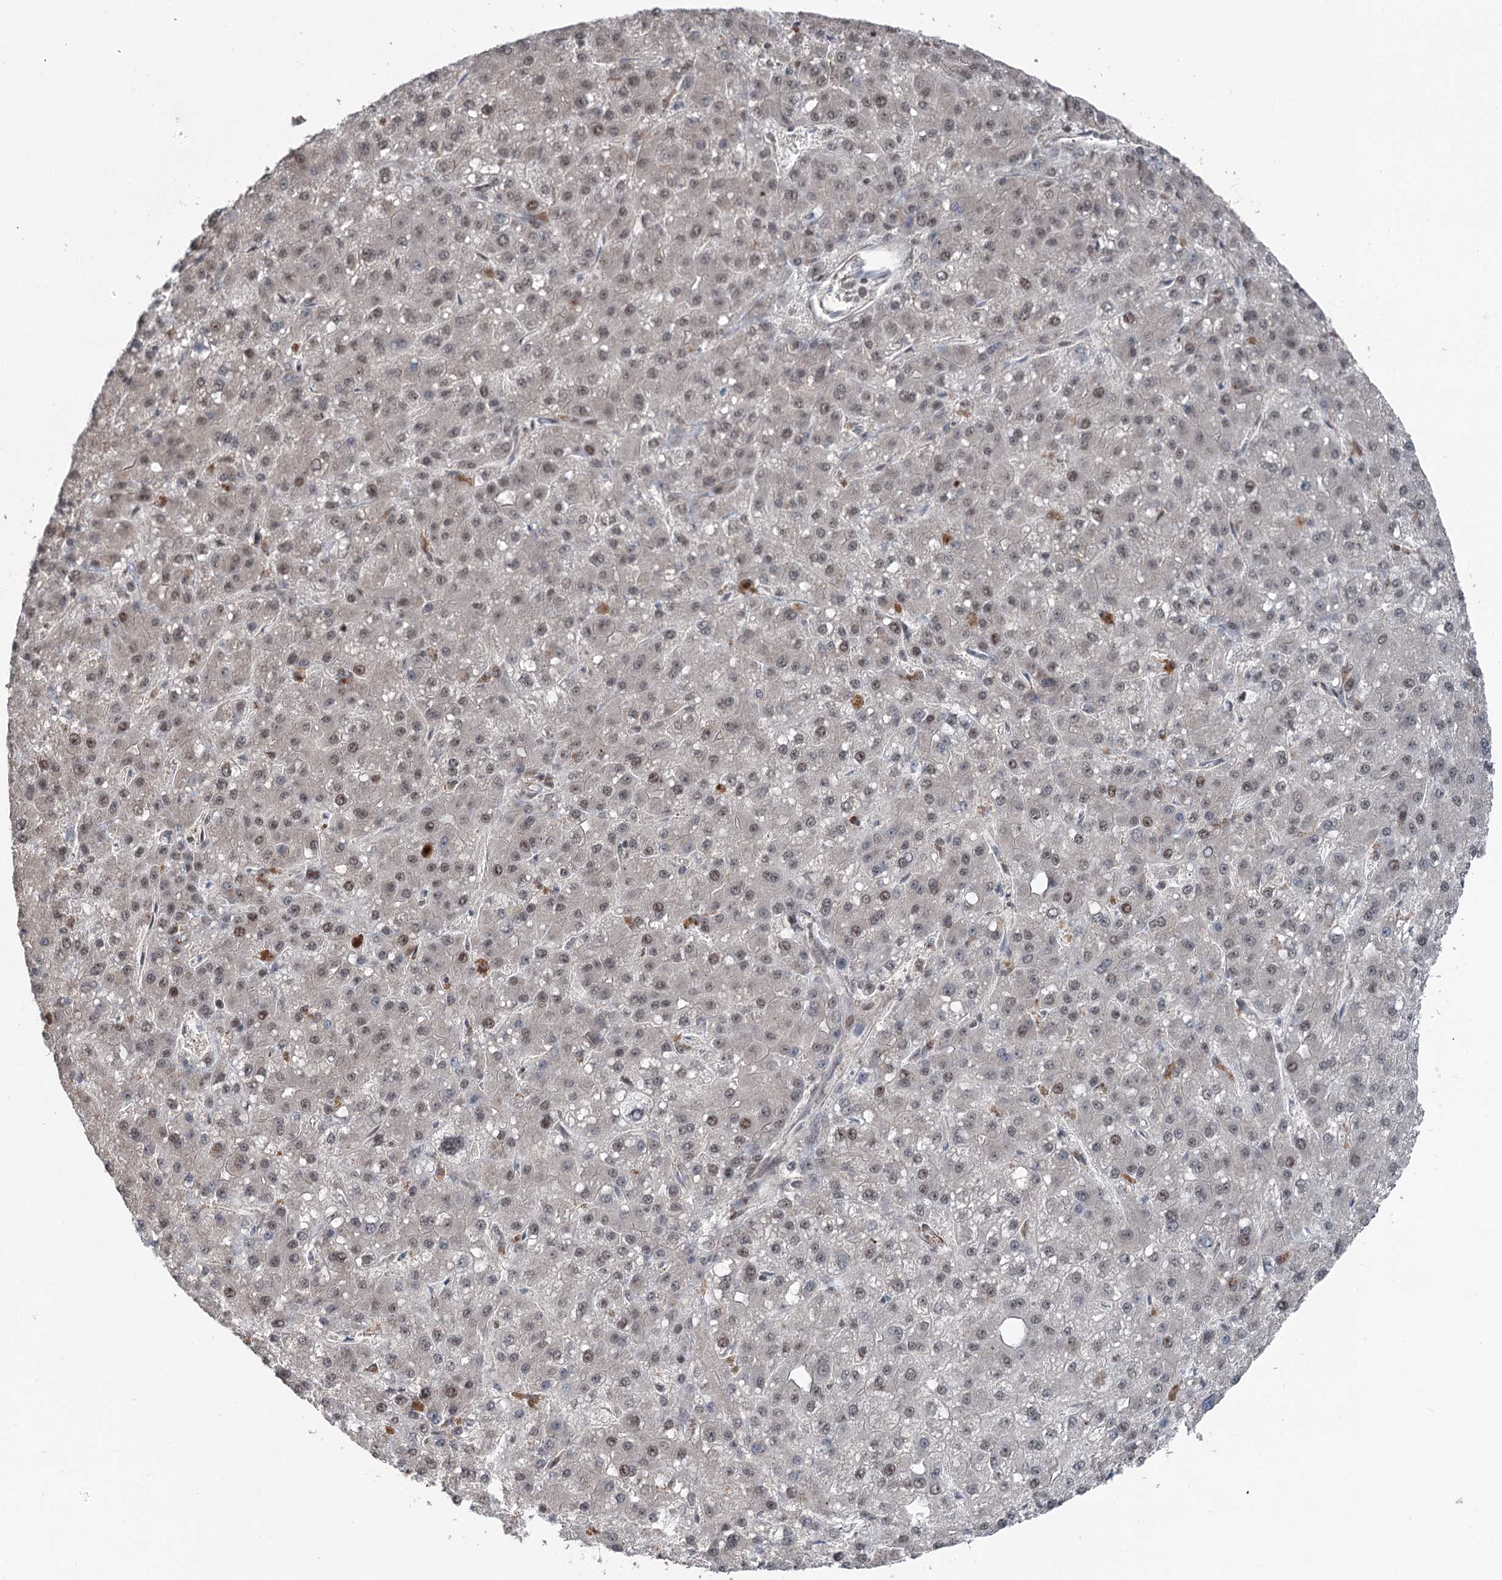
{"staining": {"intensity": "weak", "quantity": ">75%", "location": "nuclear"}, "tissue": "liver cancer", "cell_type": "Tumor cells", "image_type": "cancer", "snomed": [{"axis": "morphology", "description": "Carcinoma, Hepatocellular, NOS"}, {"axis": "topography", "description": "Liver"}], "caption": "A histopathology image of human hepatocellular carcinoma (liver) stained for a protein displays weak nuclear brown staining in tumor cells.", "gene": "CCSER2", "patient": {"sex": "male", "age": 67}}